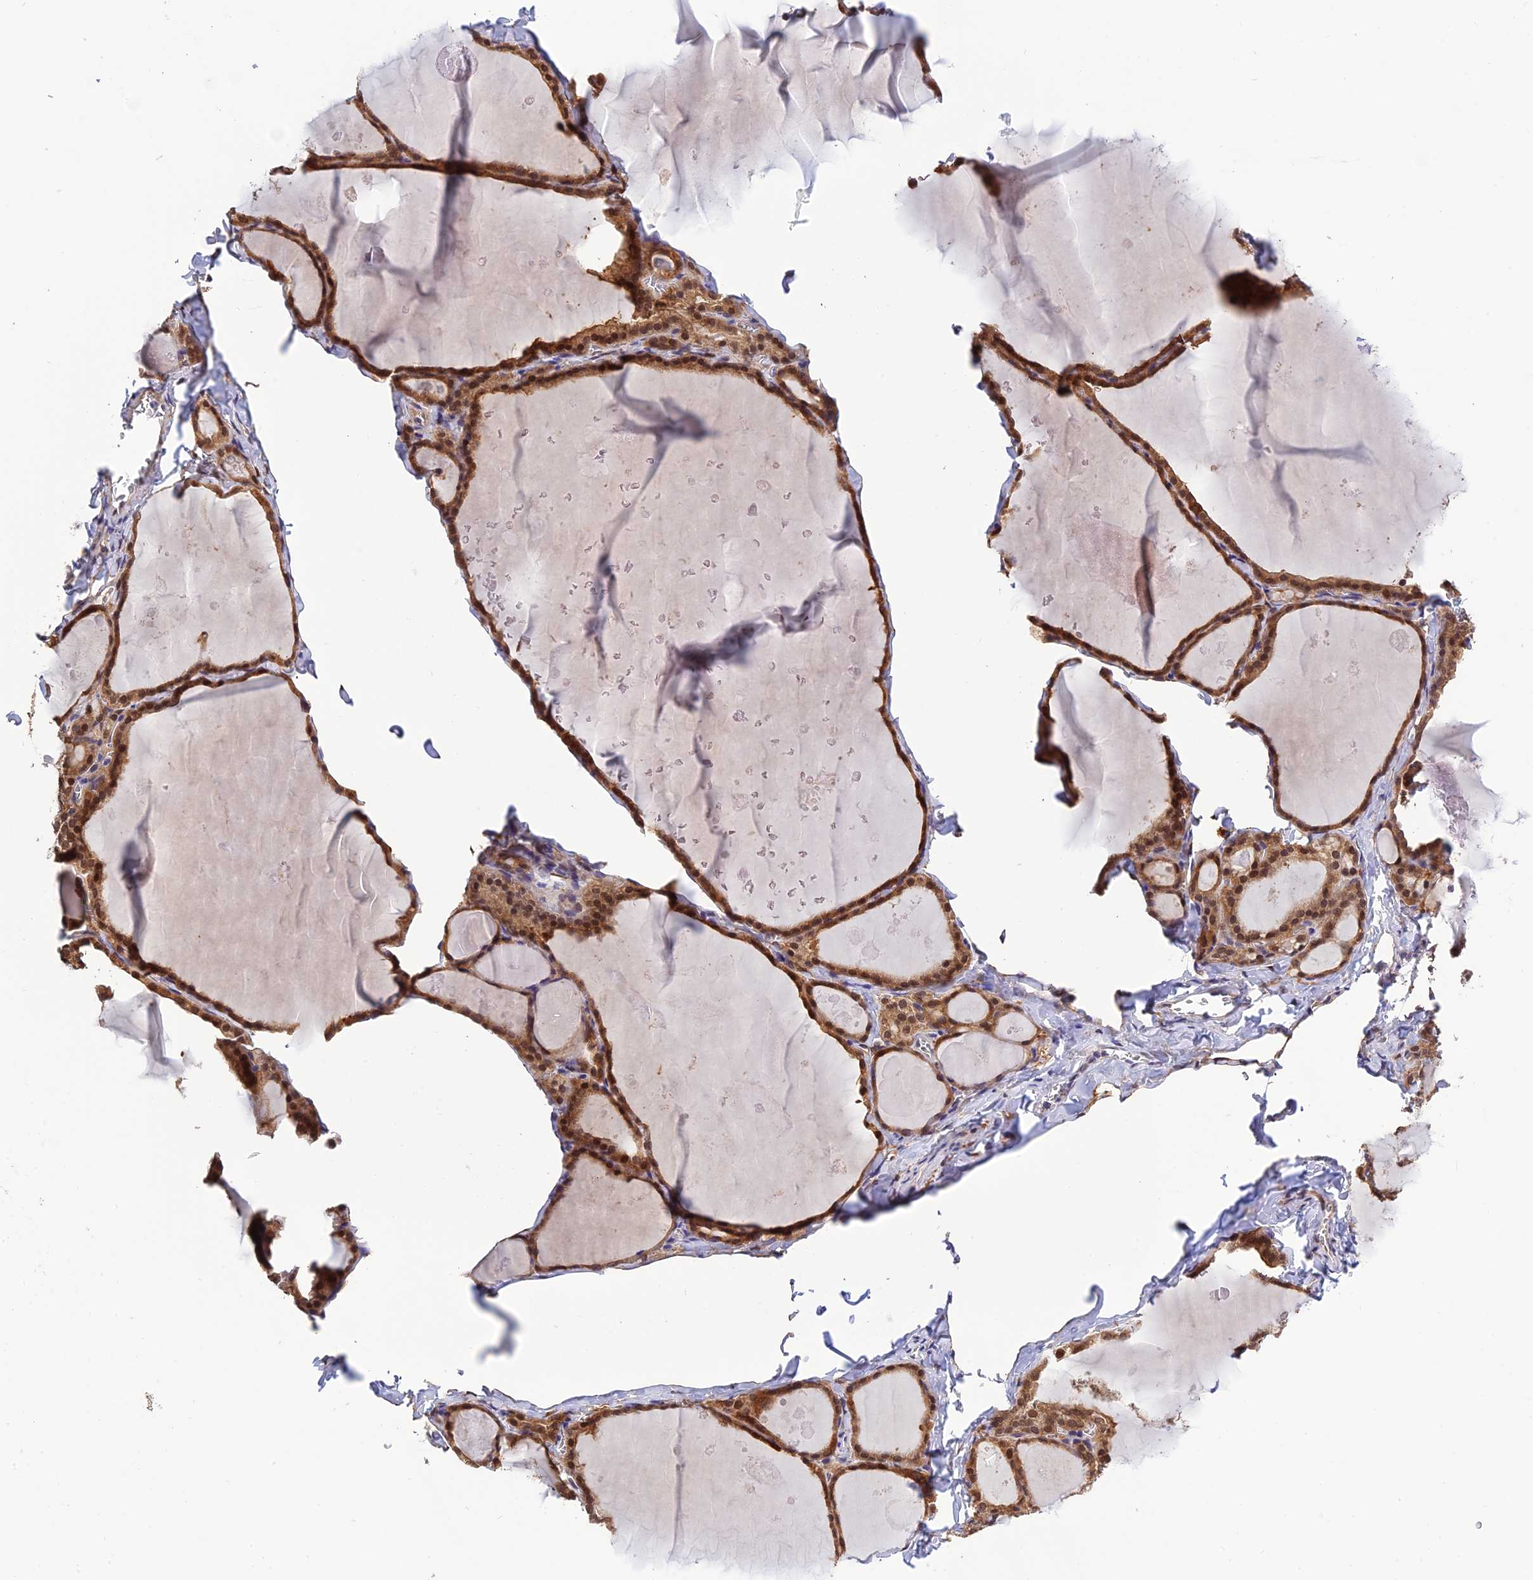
{"staining": {"intensity": "moderate", "quantity": ">75%", "location": "cytoplasmic/membranous,nuclear"}, "tissue": "thyroid gland", "cell_type": "Glandular cells", "image_type": "normal", "snomed": [{"axis": "morphology", "description": "Normal tissue, NOS"}, {"axis": "topography", "description": "Thyroid gland"}], "caption": "A histopathology image showing moderate cytoplasmic/membranous,nuclear positivity in about >75% of glandular cells in benign thyroid gland, as visualized by brown immunohistochemical staining.", "gene": "MNS1", "patient": {"sex": "male", "age": 56}}